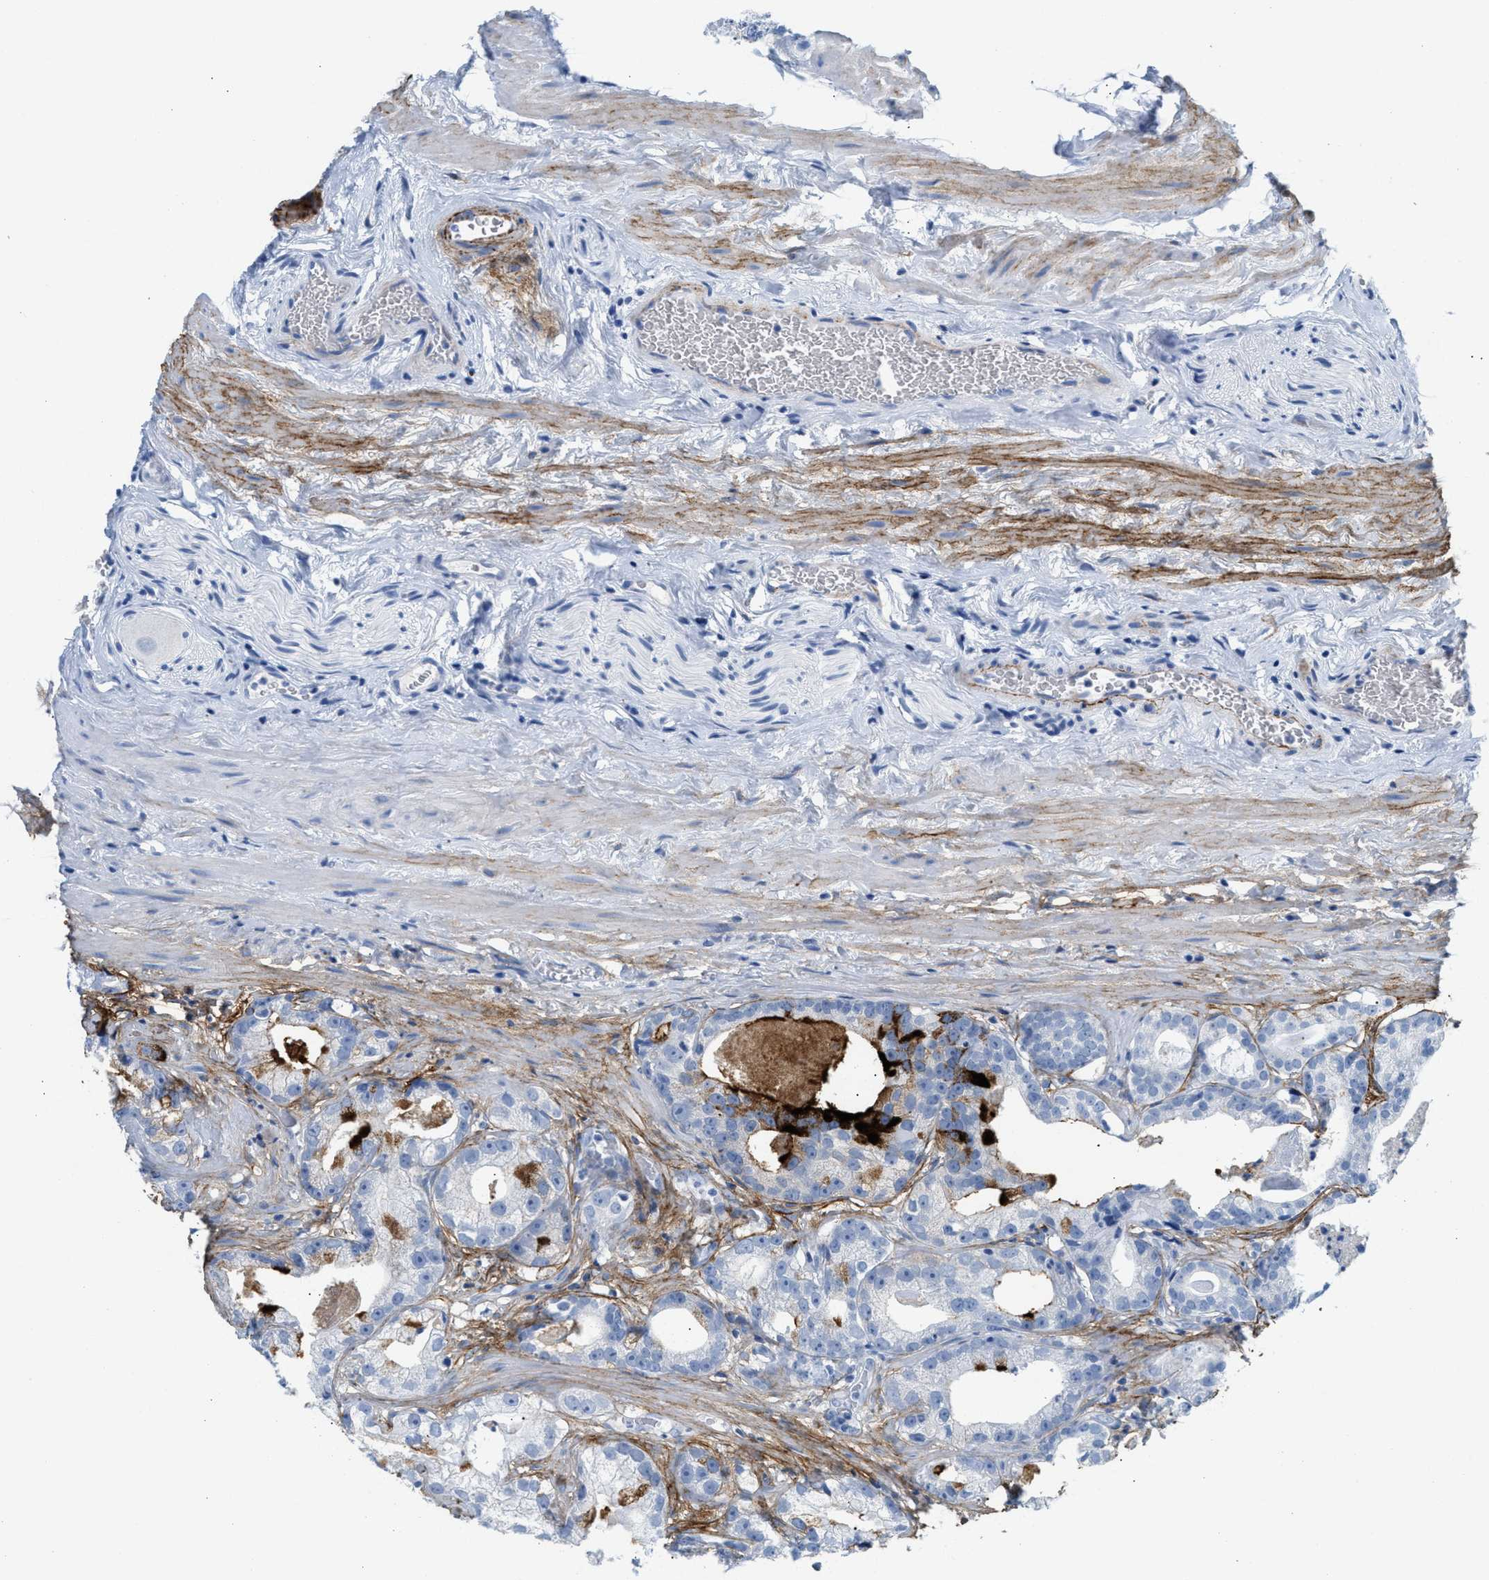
{"staining": {"intensity": "negative", "quantity": "none", "location": "none"}, "tissue": "prostate cancer", "cell_type": "Tumor cells", "image_type": "cancer", "snomed": [{"axis": "morphology", "description": "Adenocarcinoma, Low grade"}, {"axis": "topography", "description": "Prostate"}], "caption": "Immunohistochemistry photomicrograph of prostate adenocarcinoma (low-grade) stained for a protein (brown), which reveals no positivity in tumor cells.", "gene": "TNR", "patient": {"sex": "male", "age": 59}}